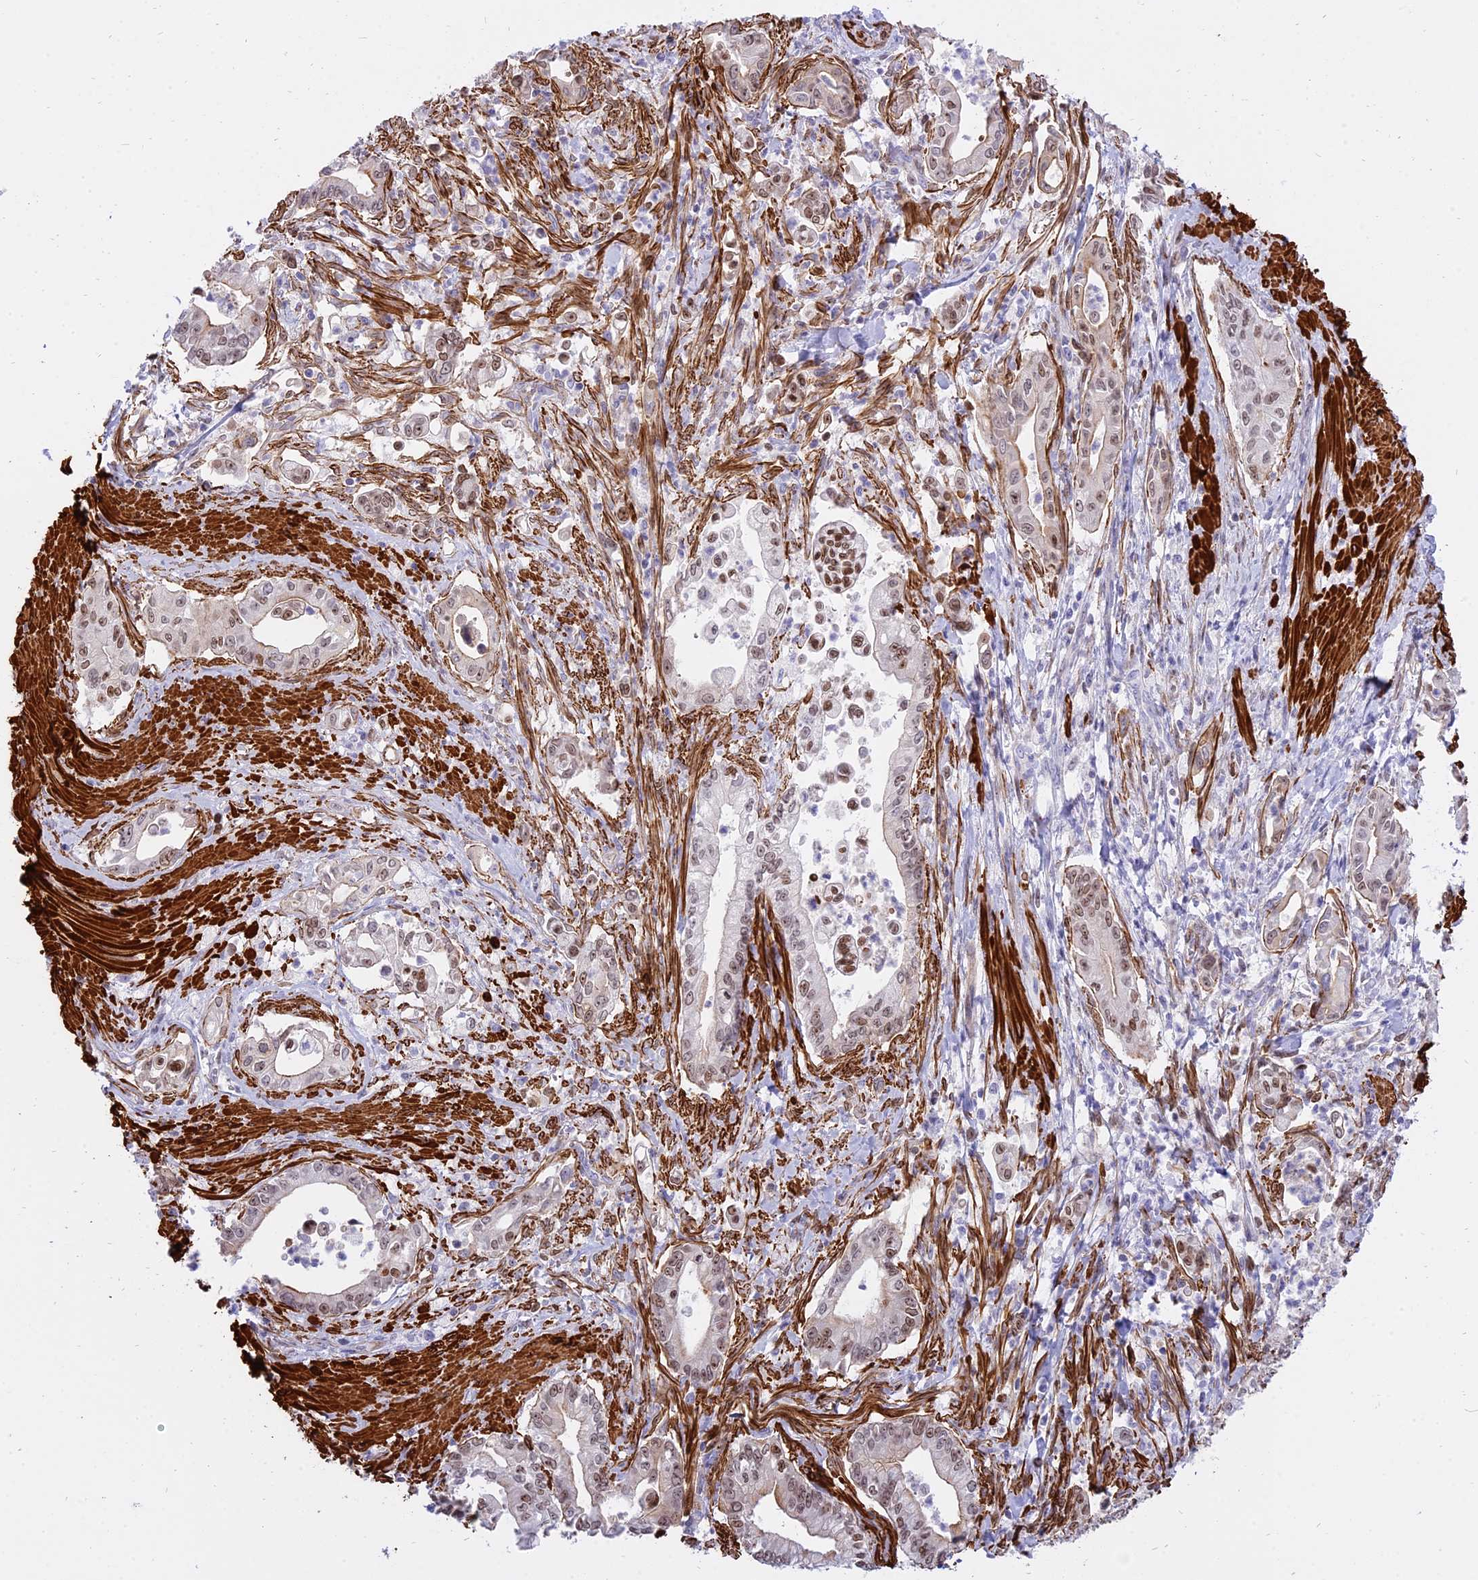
{"staining": {"intensity": "moderate", "quantity": ">75%", "location": "nuclear"}, "tissue": "pancreatic cancer", "cell_type": "Tumor cells", "image_type": "cancer", "snomed": [{"axis": "morphology", "description": "Adenocarcinoma, NOS"}, {"axis": "topography", "description": "Pancreas"}], "caption": "Moderate nuclear protein staining is seen in approximately >75% of tumor cells in pancreatic cancer (adenocarcinoma).", "gene": "CENPV", "patient": {"sex": "male", "age": 78}}